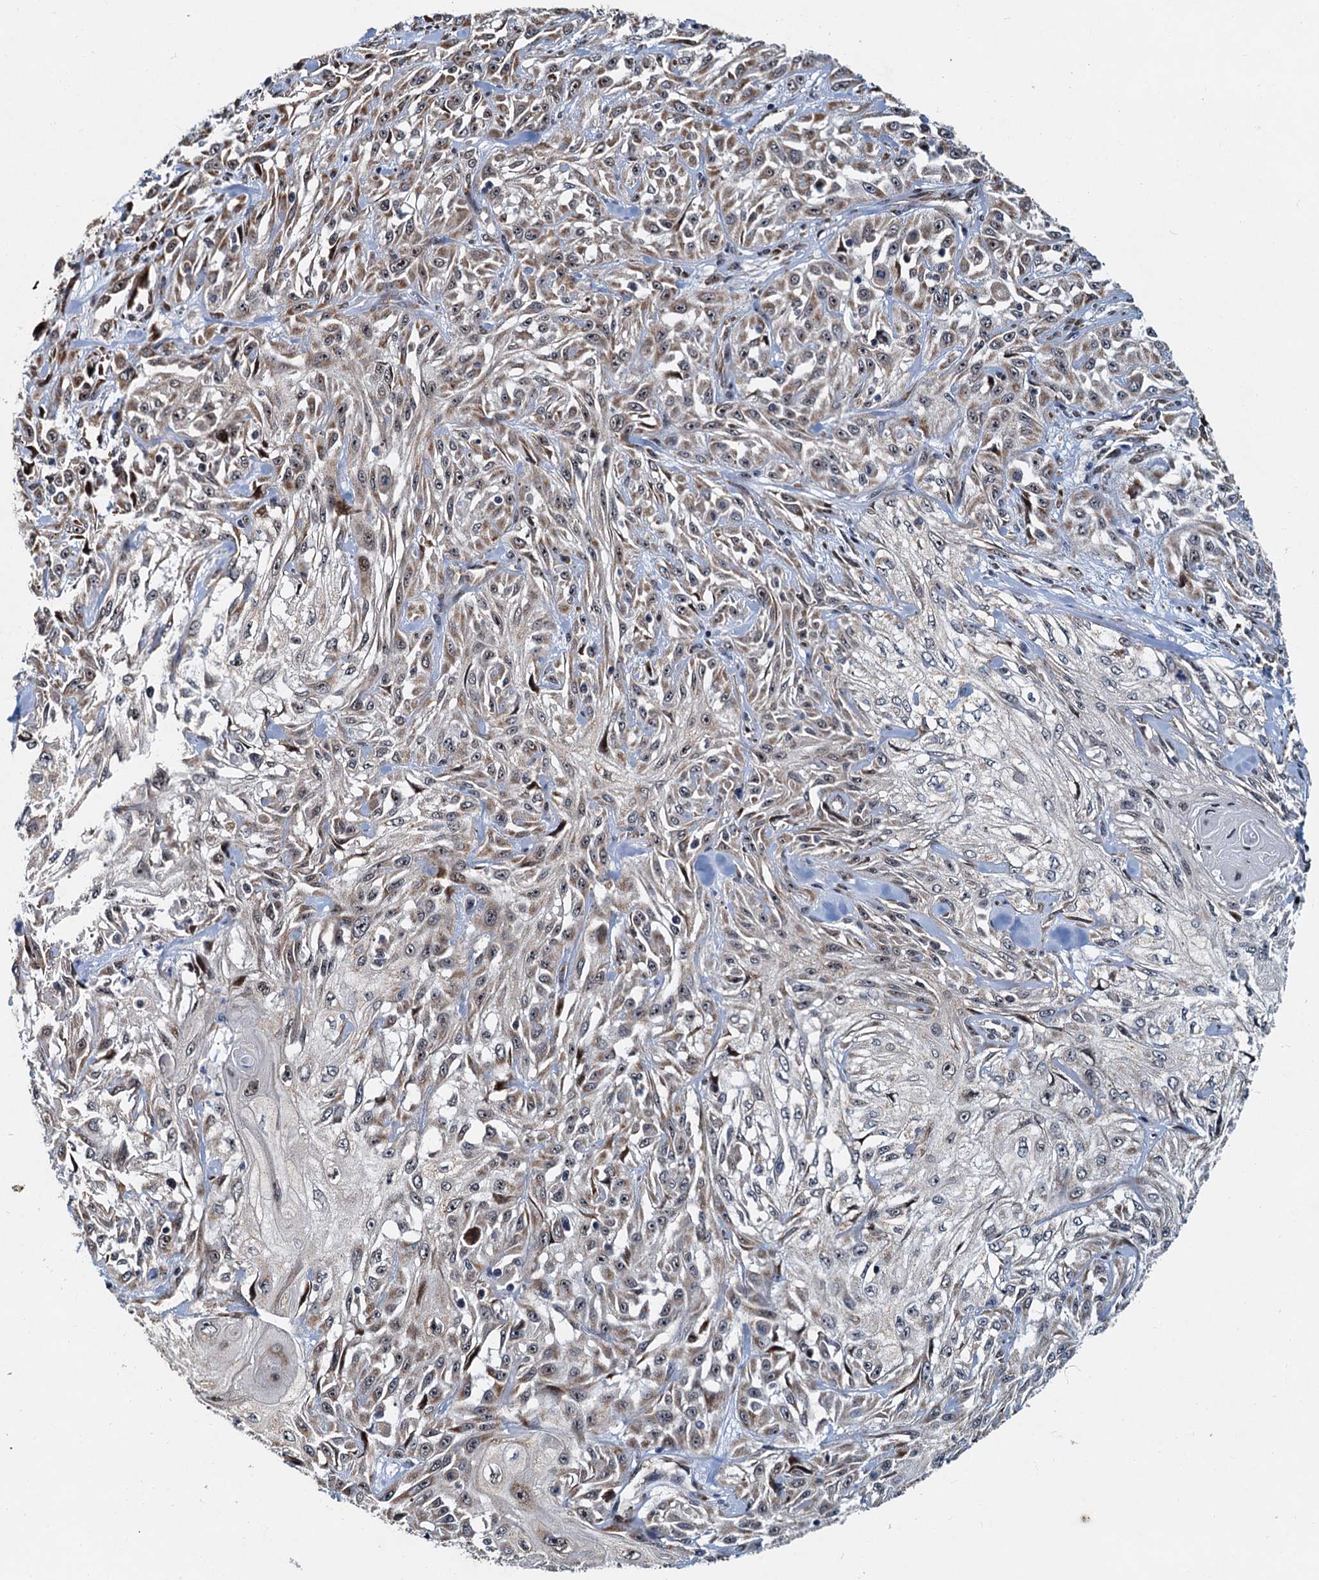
{"staining": {"intensity": "moderate", "quantity": ">75%", "location": "cytoplasmic/membranous,nuclear"}, "tissue": "skin cancer", "cell_type": "Tumor cells", "image_type": "cancer", "snomed": [{"axis": "morphology", "description": "Squamous cell carcinoma, NOS"}, {"axis": "morphology", "description": "Squamous cell carcinoma, metastatic, NOS"}, {"axis": "topography", "description": "Skin"}, {"axis": "topography", "description": "Lymph node"}], "caption": "High-power microscopy captured an immunohistochemistry (IHC) histopathology image of skin cancer (squamous cell carcinoma), revealing moderate cytoplasmic/membranous and nuclear staining in about >75% of tumor cells.", "gene": "DNAJC21", "patient": {"sex": "male", "age": 75}}